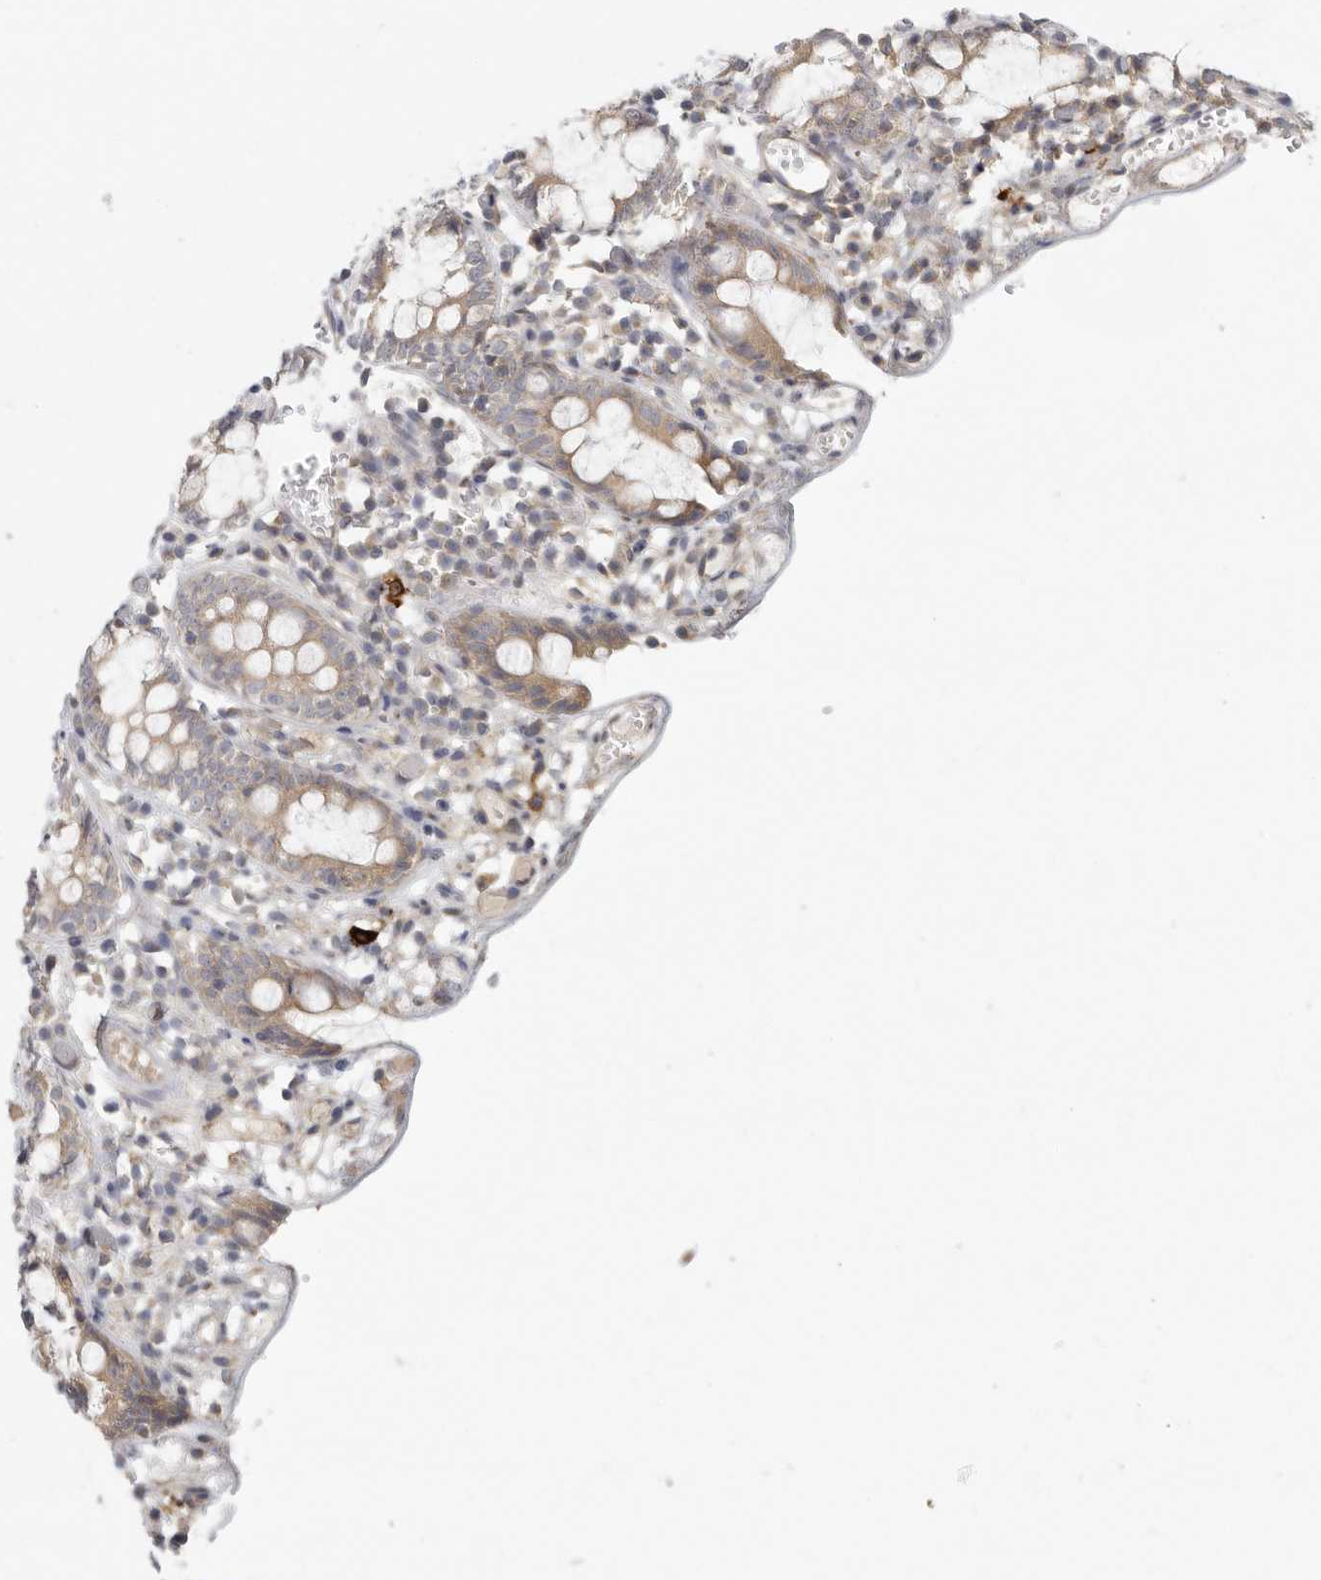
{"staining": {"intensity": "moderate", "quantity": "25%-75%", "location": "cytoplasmic/membranous"}, "tissue": "colon", "cell_type": "Endothelial cells", "image_type": "normal", "snomed": [{"axis": "morphology", "description": "Normal tissue, NOS"}, {"axis": "topography", "description": "Colon"}], "caption": "Immunohistochemical staining of unremarkable colon demonstrates medium levels of moderate cytoplasmic/membranous positivity in approximately 25%-75% of endothelial cells. Nuclei are stained in blue.", "gene": "BCAP29", "patient": {"sex": "male", "age": 14}}